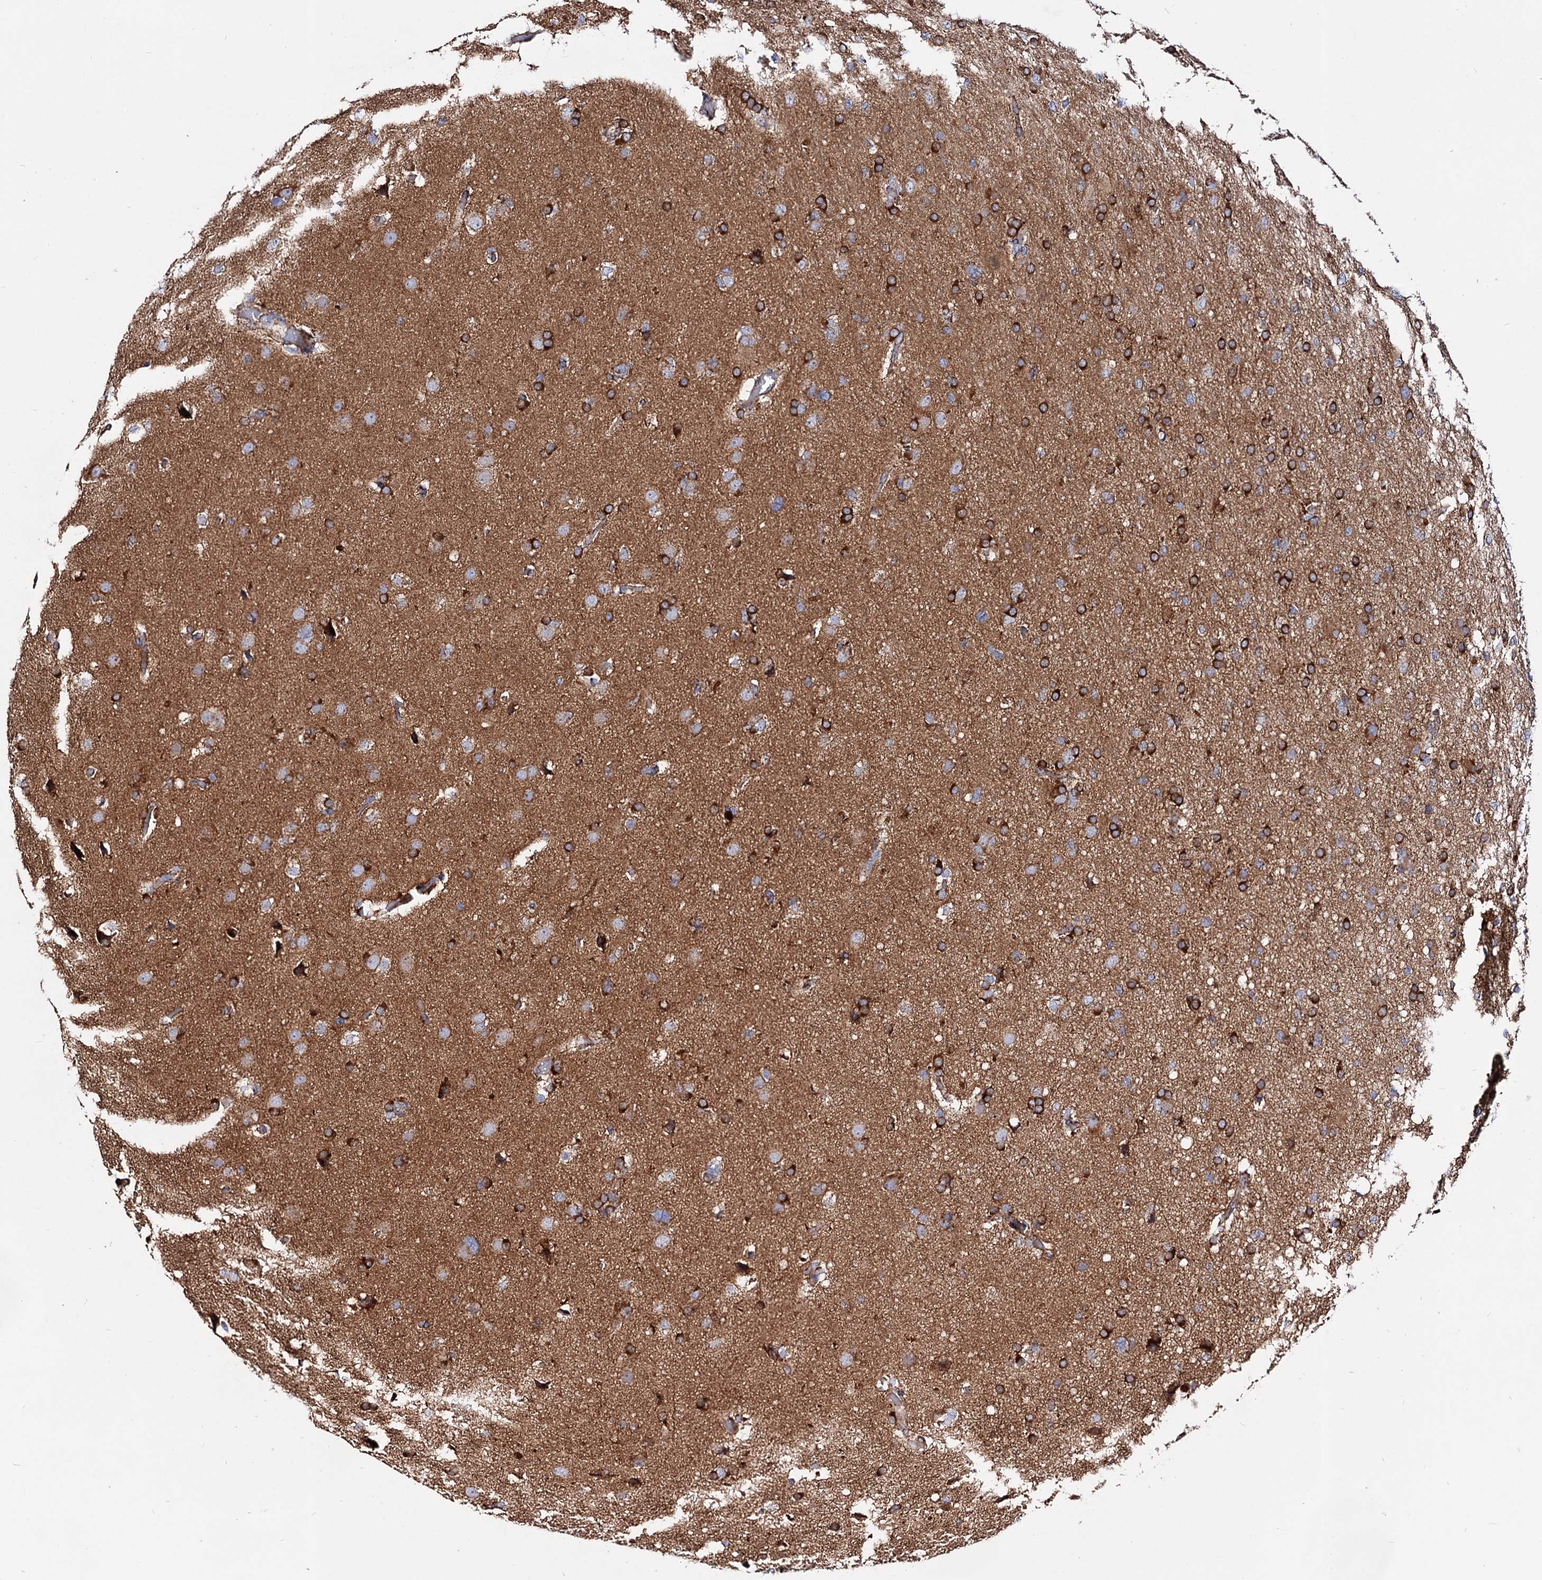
{"staining": {"intensity": "strong", "quantity": "25%-75%", "location": "cytoplasmic/membranous"}, "tissue": "glioma", "cell_type": "Tumor cells", "image_type": "cancer", "snomed": [{"axis": "morphology", "description": "Glioma, malignant, High grade"}, {"axis": "topography", "description": "Cerebral cortex"}], "caption": "Human high-grade glioma (malignant) stained with a brown dye exhibits strong cytoplasmic/membranous positive staining in approximately 25%-75% of tumor cells.", "gene": "ACAD9", "patient": {"sex": "female", "age": 36}}